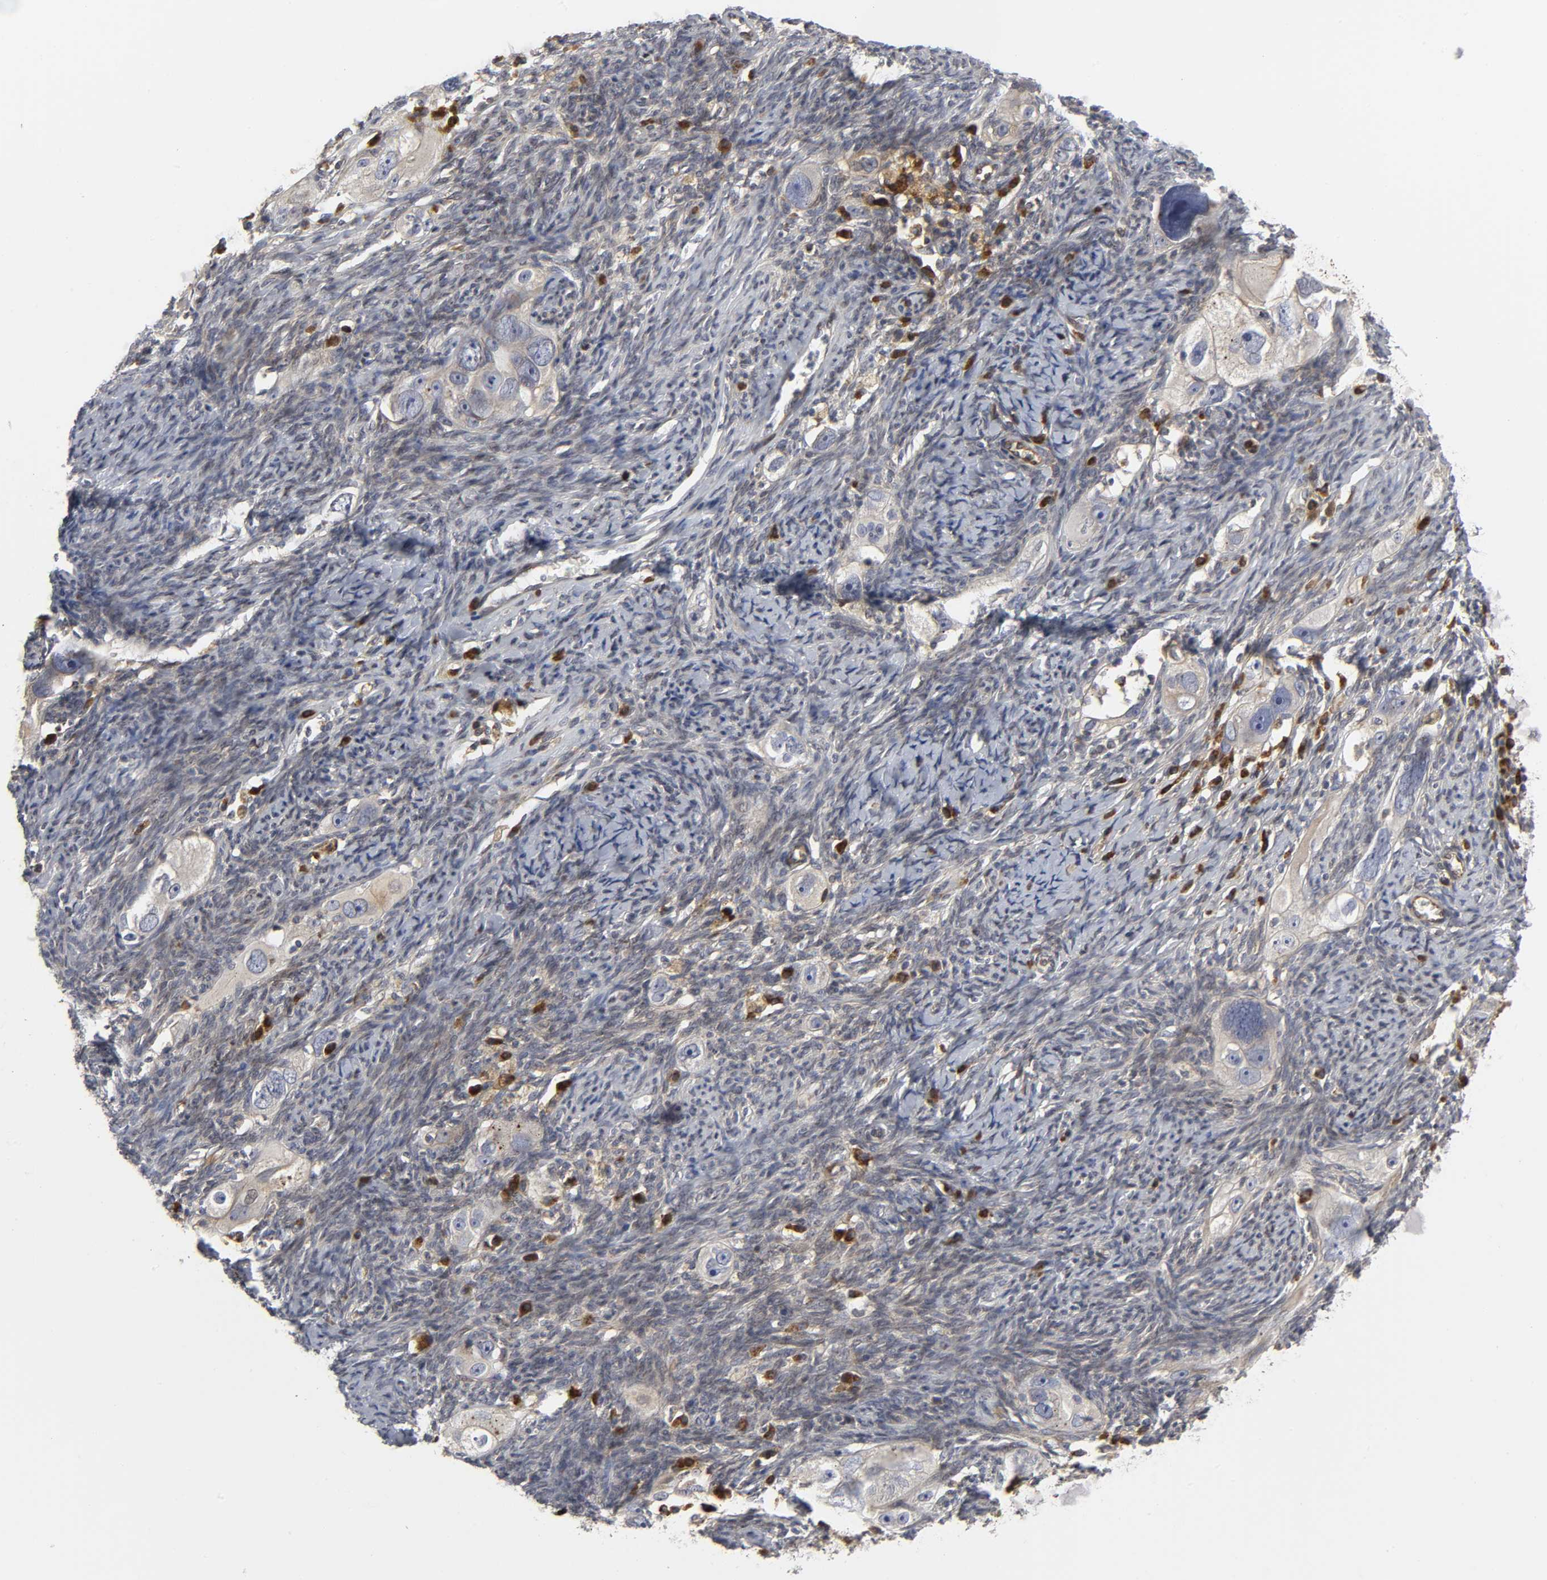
{"staining": {"intensity": "weak", "quantity": "<25%", "location": "cytoplasmic/membranous"}, "tissue": "ovarian cancer", "cell_type": "Tumor cells", "image_type": "cancer", "snomed": [{"axis": "morphology", "description": "Normal tissue, NOS"}, {"axis": "morphology", "description": "Cystadenocarcinoma, serous, NOS"}, {"axis": "topography", "description": "Ovary"}], "caption": "Immunohistochemistry (IHC) image of neoplastic tissue: ovarian serous cystadenocarcinoma stained with DAB (3,3'-diaminobenzidine) reveals no significant protein staining in tumor cells. (DAB (3,3'-diaminobenzidine) immunohistochemistry visualized using brightfield microscopy, high magnification).", "gene": "ASB6", "patient": {"sex": "female", "age": 62}}